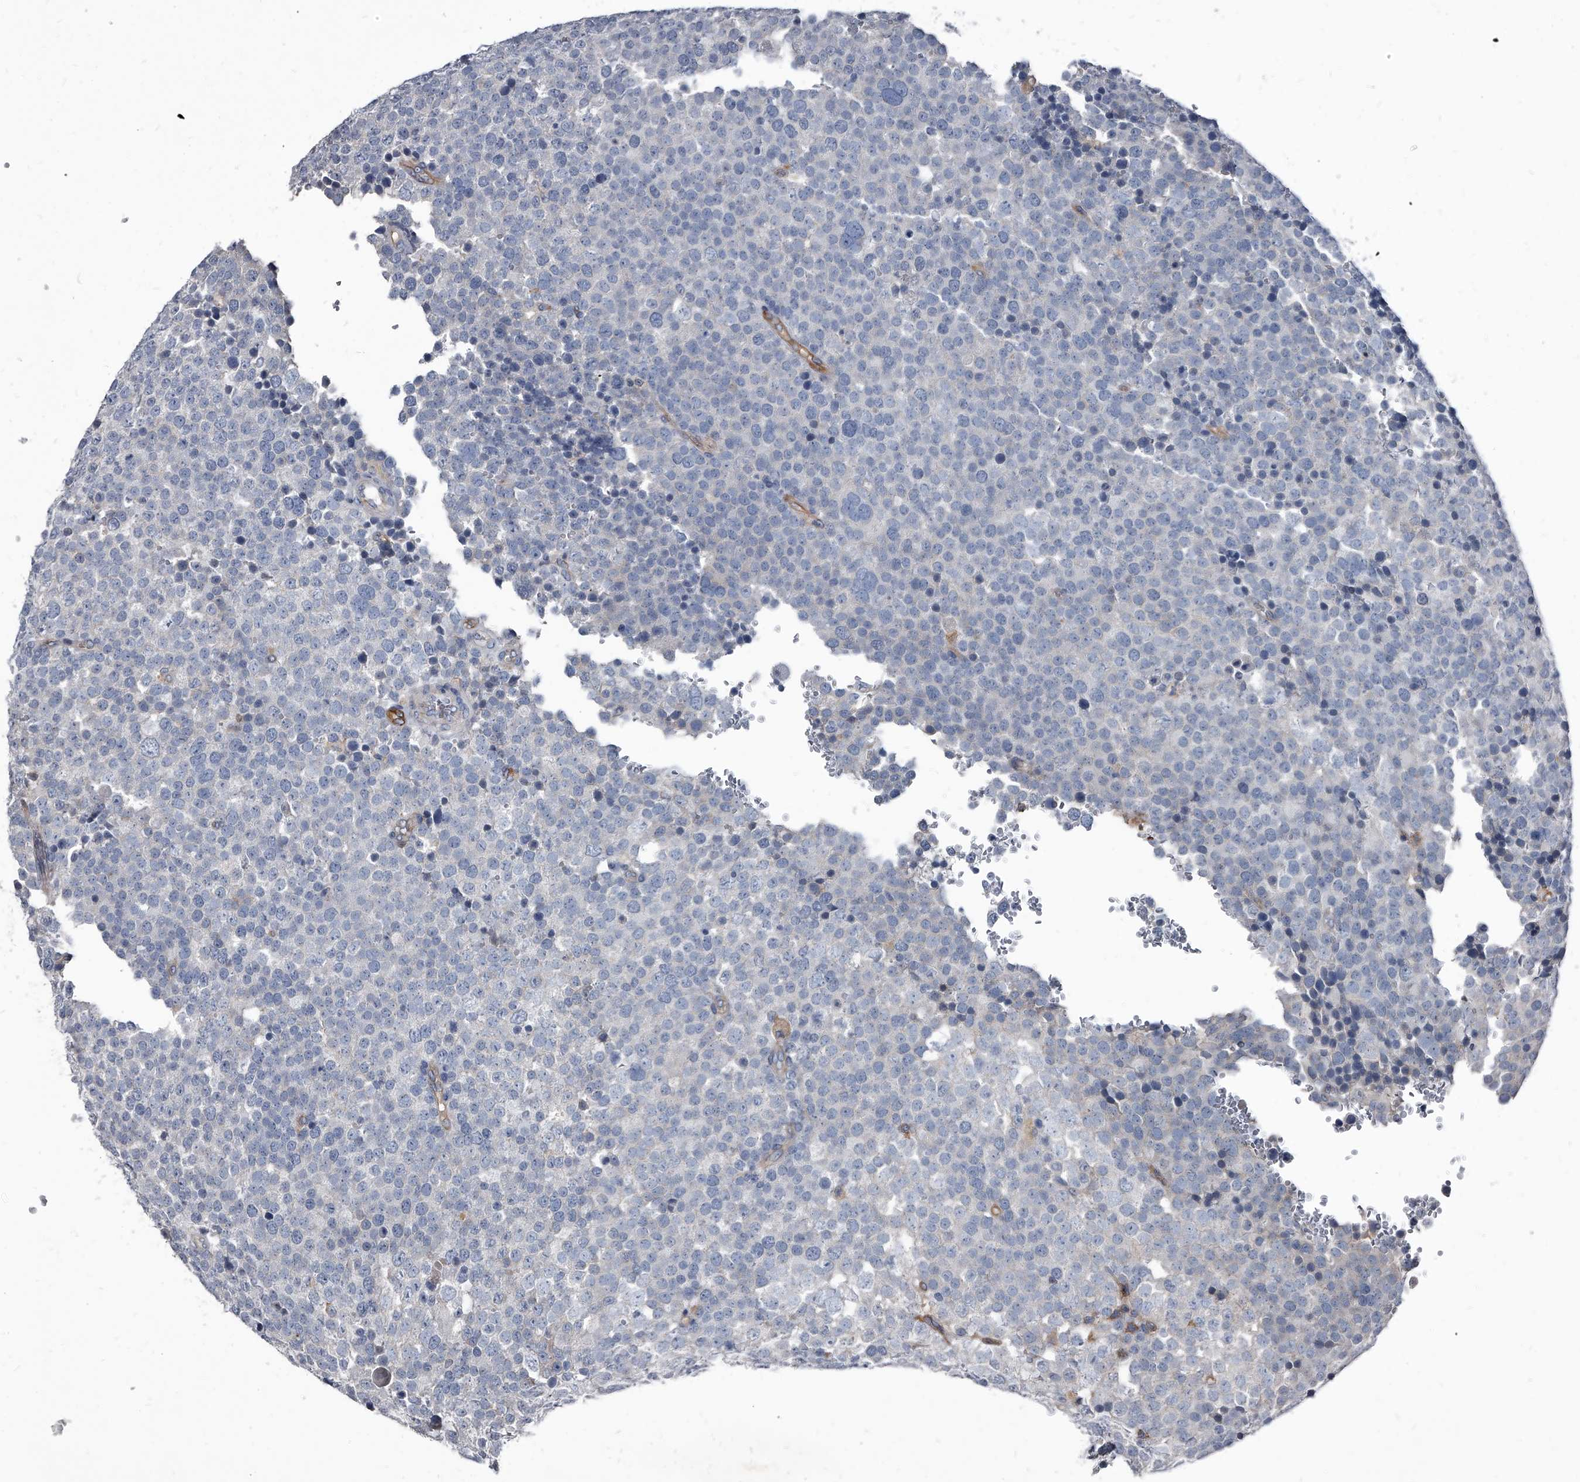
{"staining": {"intensity": "negative", "quantity": "none", "location": "none"}, "tissue": "testis cancer", "cell_type": "Tumor cells", "image_type": "cancer", "snomed": [{"axis": "morphology", "description": "Seminoma, NOS"}, {"axis": "topography", "description": "Testis"}], "caption": "This is a photomicrograph of immunohistochemistry (IHC) staining of testis seminoma, which shows no positivity in tumor cells. The staining was performed using DAB (3,3'-diaminobenzidine) to visualize the protein expression in brown, while the nuclei were stained in blue with hematoxylin (Magnification: 20x).", "gene": "PGLYRP3", "patient": {"sex": "male", "age": 71}}